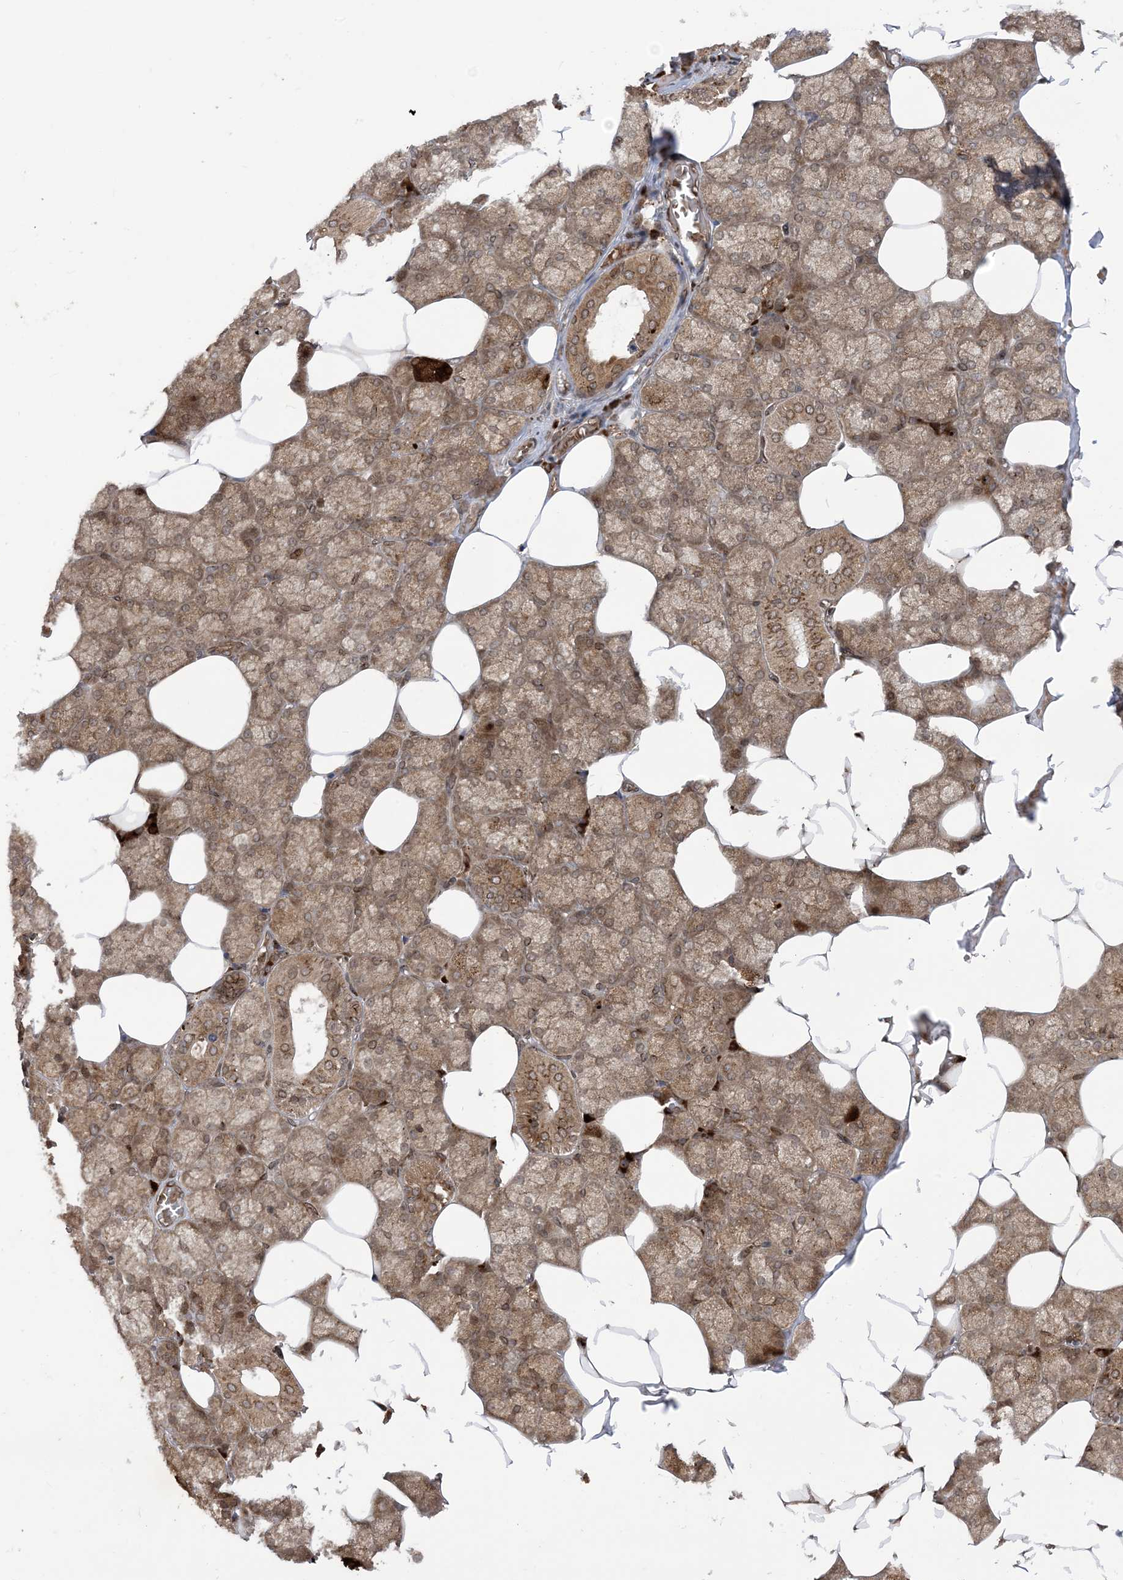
{"staining": {"intensity": "strong", "quantity": ">75%", "location": "cytoplasmic/membranous"}, "tissue": "salivary gland", "cell_type": "Glandular cells", "image_type": "normal", "snomed": [{"axis": "morphology", "description": "Normal tissue, NOS"}, {"axis": "topography", "description": "Salivary gland"}], "caption": "Protein expression by IHC exhibits strong cytoplasmic/membranous staining in about >75% of glandular cells in normal salivary gland.", "gene": "CASP4", "patient": {"sex": "male", "age": 62}}